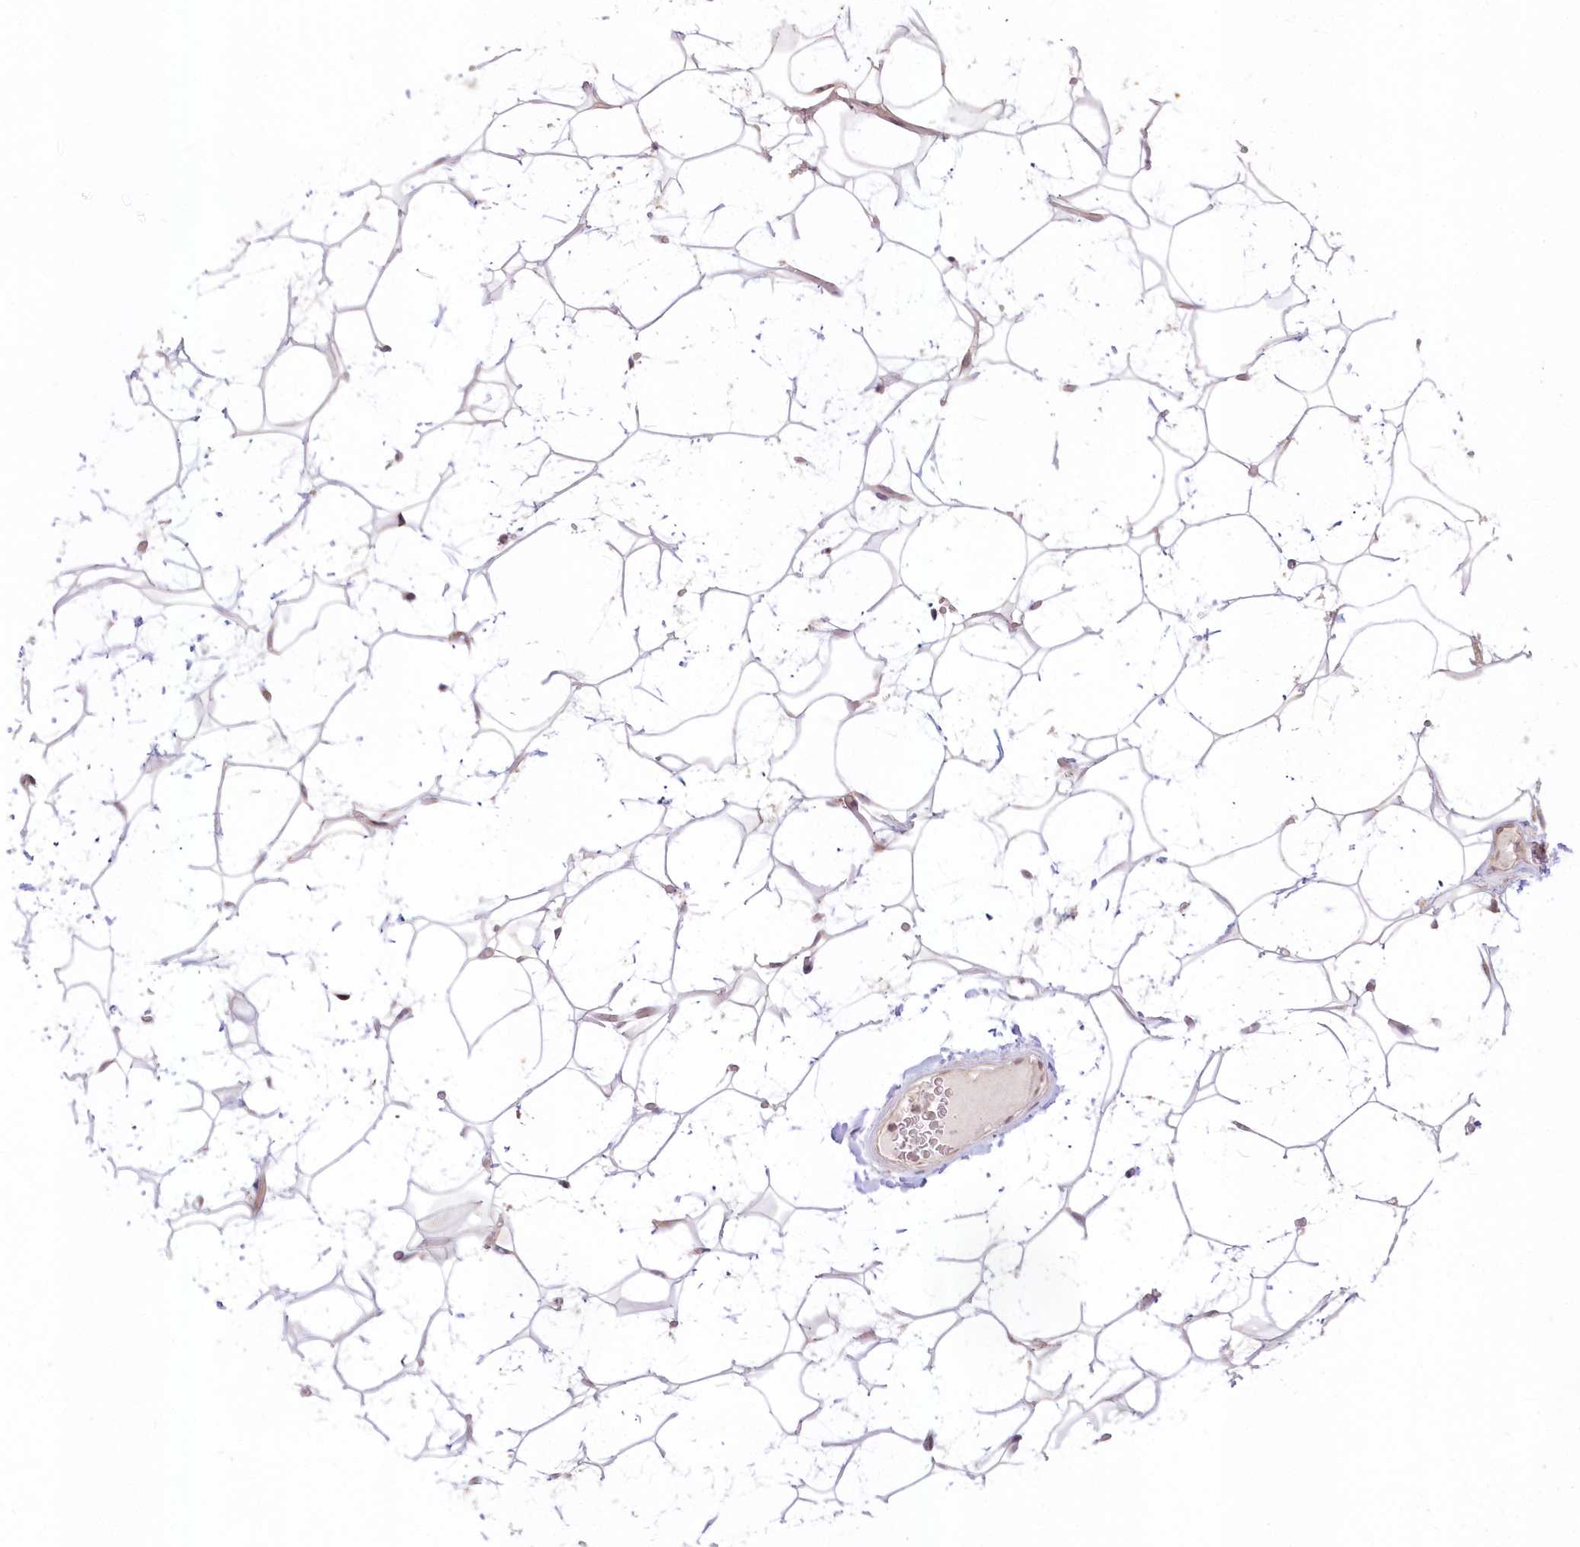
{"staining": {"intensity": "negative", "quantity": "none", "location": "none"}, "tissue": "adipose tissue", "cell_type": "Adipocytes", "image_type": "normal", "snomed": [{"axis": "morphology", "description": "Normal tissue, NOS"}, {"axis": "topography", "description": "Breast"}], "caption": "This histopathology image is of unremarkable adipose tissue stained with immunohistochemistry to label a protein in brown with the nuclei are counter-stained blue. There is no staining in adipocytes.", "gene": "MTMR3", "patient": {"sex": "female", "age": 26}}